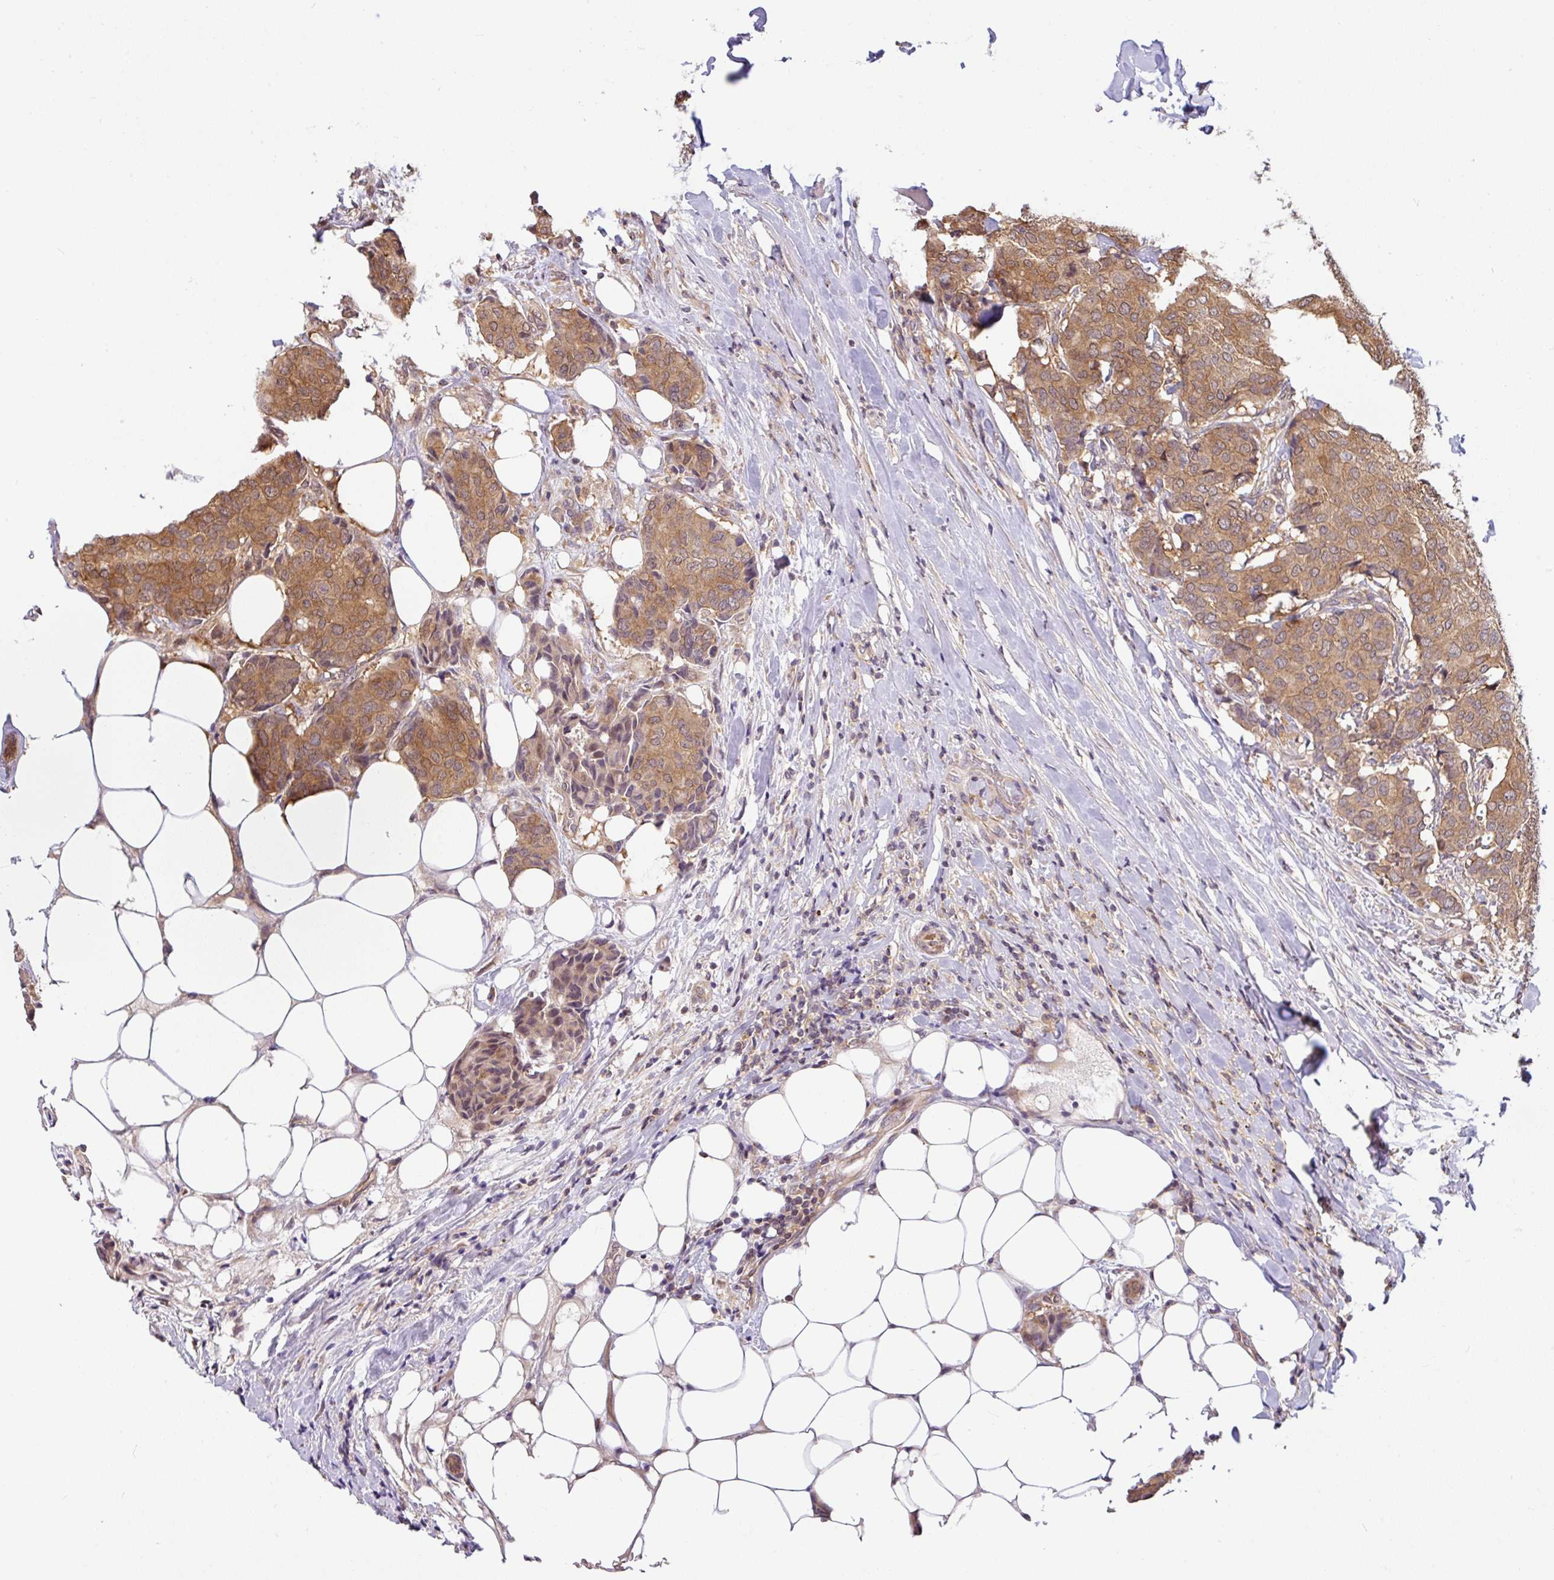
{"staining": {"intensity": "moderate", "quantity": "25%-75%", "location": "cytoplasmic/membranous"}, "tissue": "breast cancer", "cell_type": "Tumor cells", "image_type": "cancer", "snomed": [{"axis": "morphology", "description": "Duct carcinoma"}, {"axis": "topography", "description": "Breast"}], "caption": "Protein staining demonstrates moderate cytoplasmic/membranous expression in about 25%-75% of tumor cells in infiltrating ductal carcinoma (breast). (Stains: DAB in brown, nuclei in blue, Microscopy: brightfield microscopy at high magnification).", "gene": "SHB", "patient": {"sex": "female", "age": 75}}